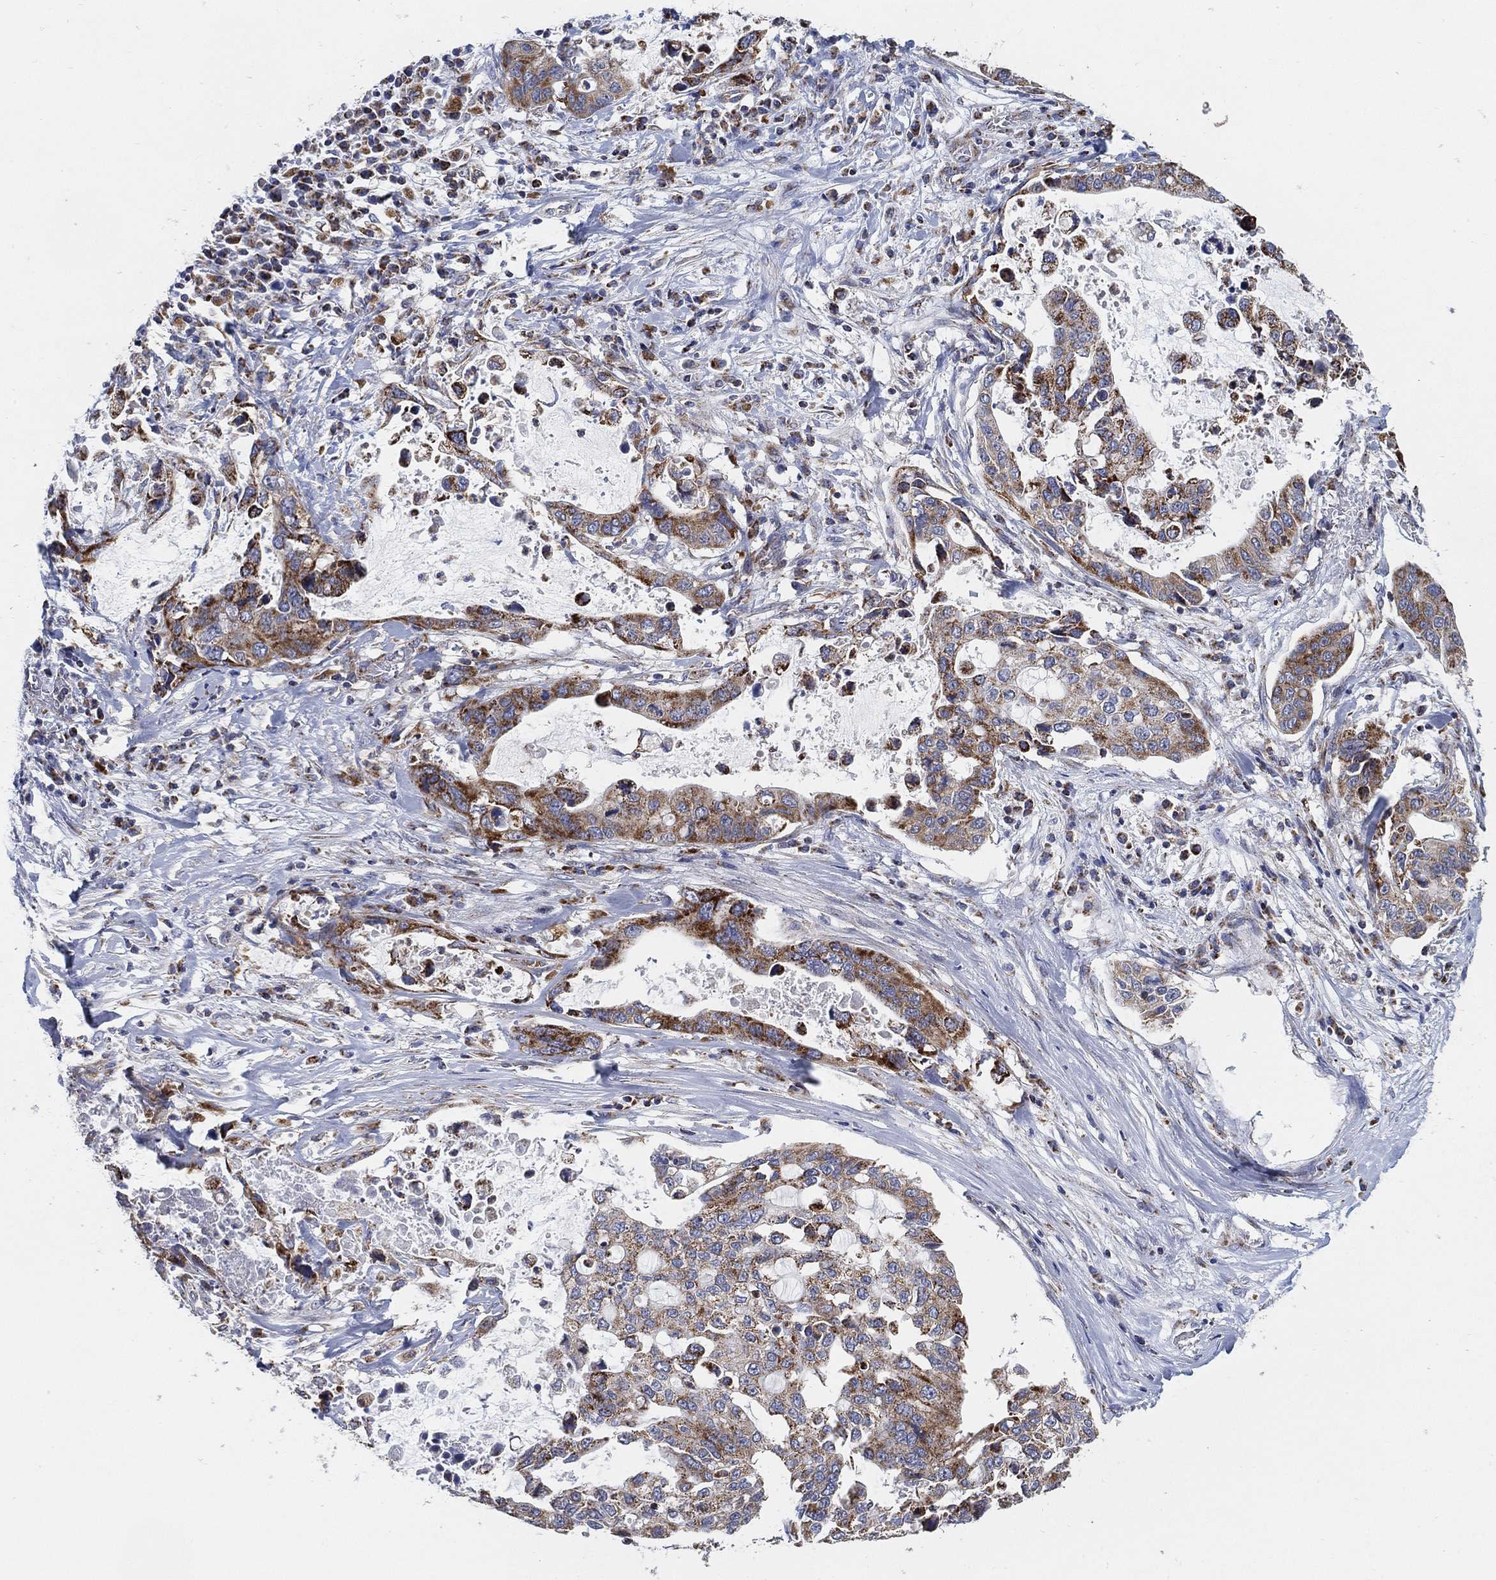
{"staining": {"intensity": "moderate", "quantity": "25%-75%", "location": "cytoplasmic/membranous"}, "tissue": "stomach cancer", "cell_type": "Tumor cells", "image_type": "cancer", "snomed": [{"axis": "morphology", "description": "Adenocarcinoma, NOS"}, {"axis": "topography", "description": "Stomach"}], "caption": "A medium amount of moderate cytoplasmic/membranous positivity is present in about 25%-75% of tumor cells in stomach cancer tissue. (DAB IHC, brown staining for protein, blue staining for nuclei).", "gene": "GCAT", "patient": {"sex": "male", "age": 54}}